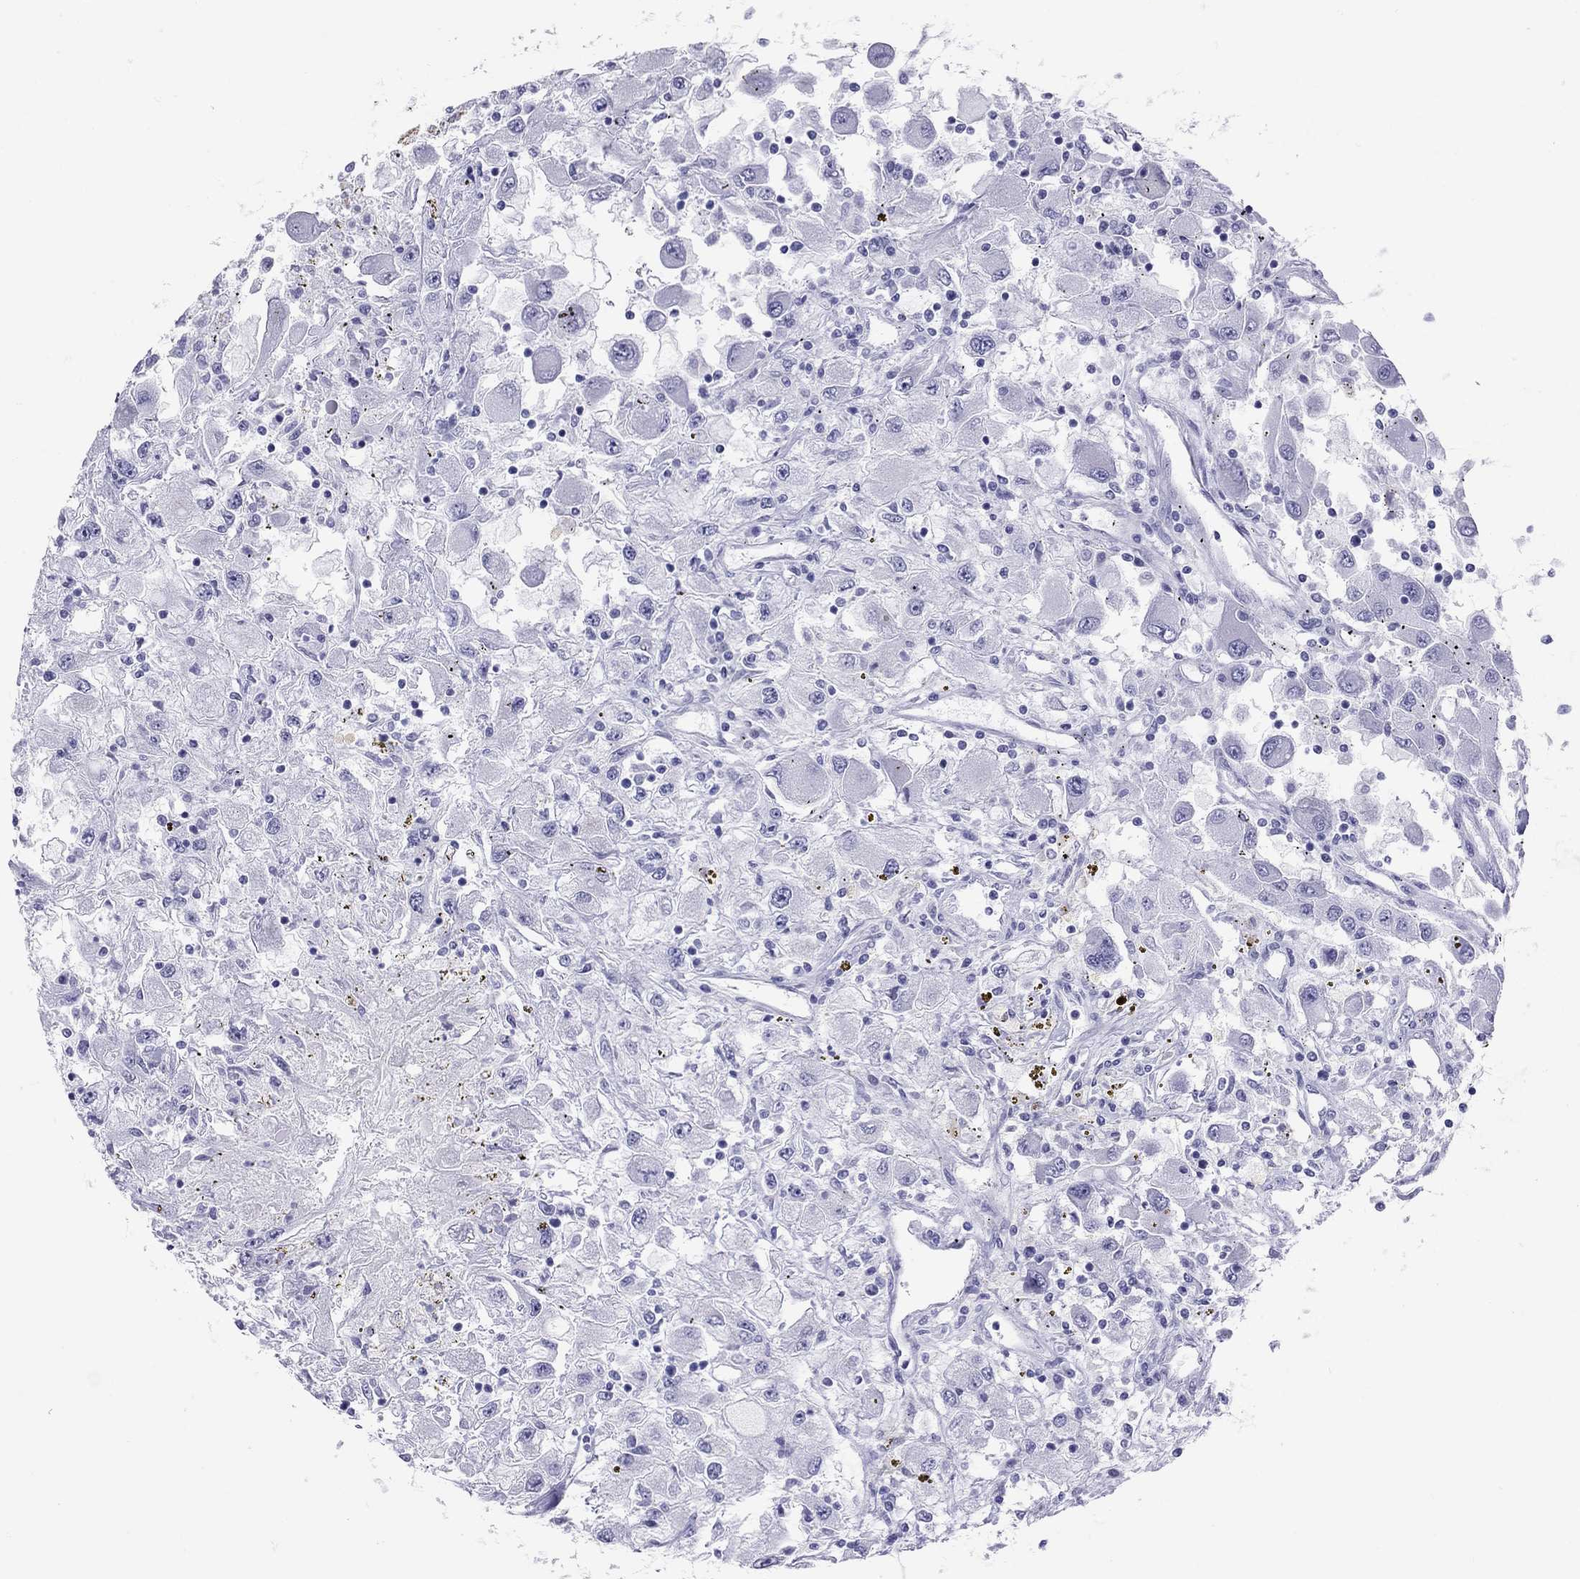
{"staining": {"intensity": "negative", "quantity": "none", "location": "none"}, "tissue": "renal cancer", "cell_type": "Tumor cells", "image_type": "cancer", "snomed": [{"axis": "morphology", "description": "Adenocarcinoma, NOS"}, {"axis": "topography", "description": "Kidney"}], "caption": "Immunohistochemical staining of human renal adenocarcinoma exhibits no significant expression in tumor cells.", "gene": "LYAR", "patient": {"sex": "female", "age": 67}}